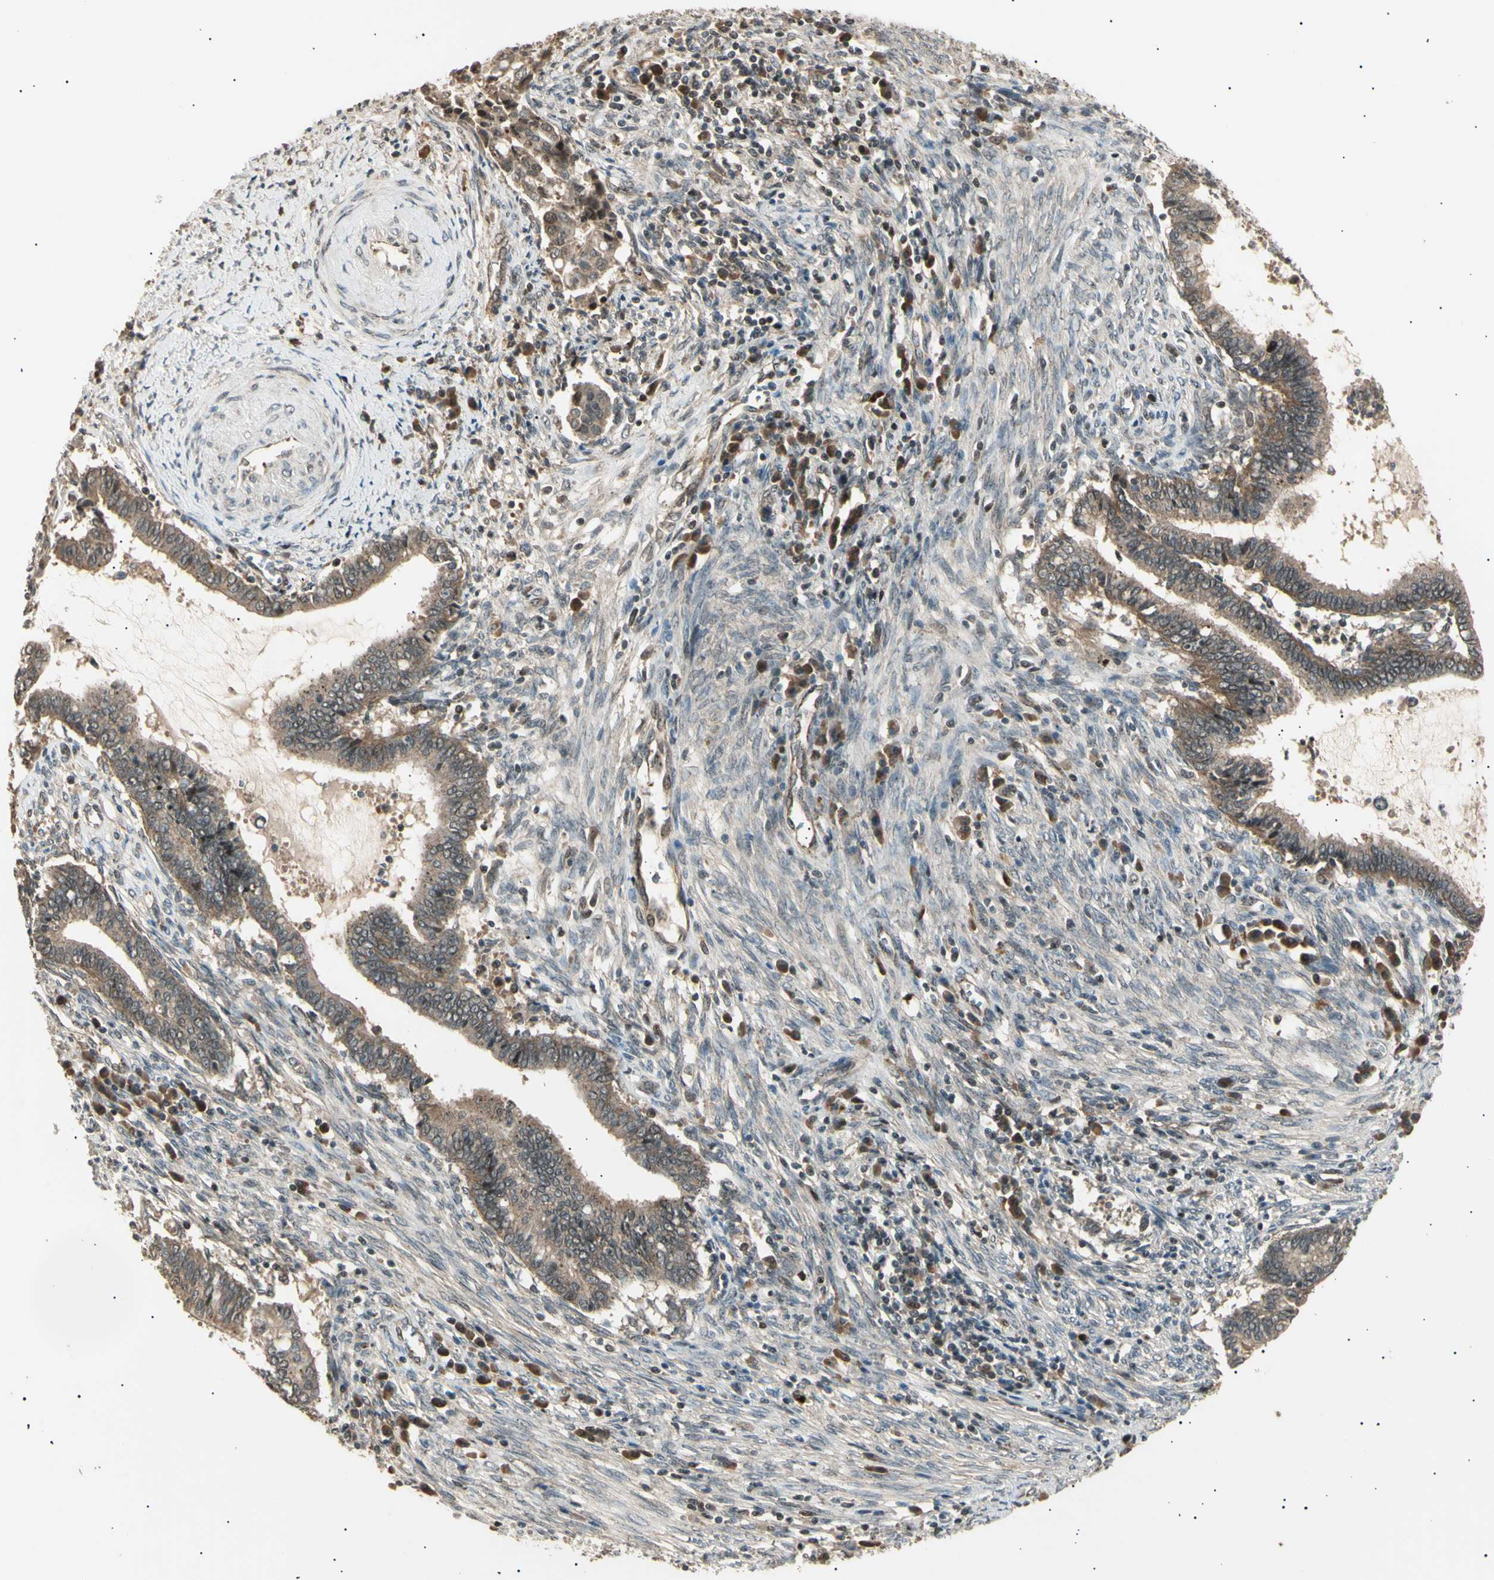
{"staining": {"intensity": "moderate", "quantity": ">75%", "location": "cytoplasmic/membranous"}, "tissue": "cervical cancer", "cell_type": "Tumor cells", "image_type": "cancer", "snomed": [{"axis": "morphology", "description": "Adenocarcinoma, NOS"}, {"axis": "topography", "description": "Cervix"}], "caption": "Human cervical cancer stained for a protein (brown) displays moderate cytoplasmic/membranous positive staining in approximately >75% of tumor cells.", "gene": "NUAK2", "patient": {"sex": "female", "age": 44}}